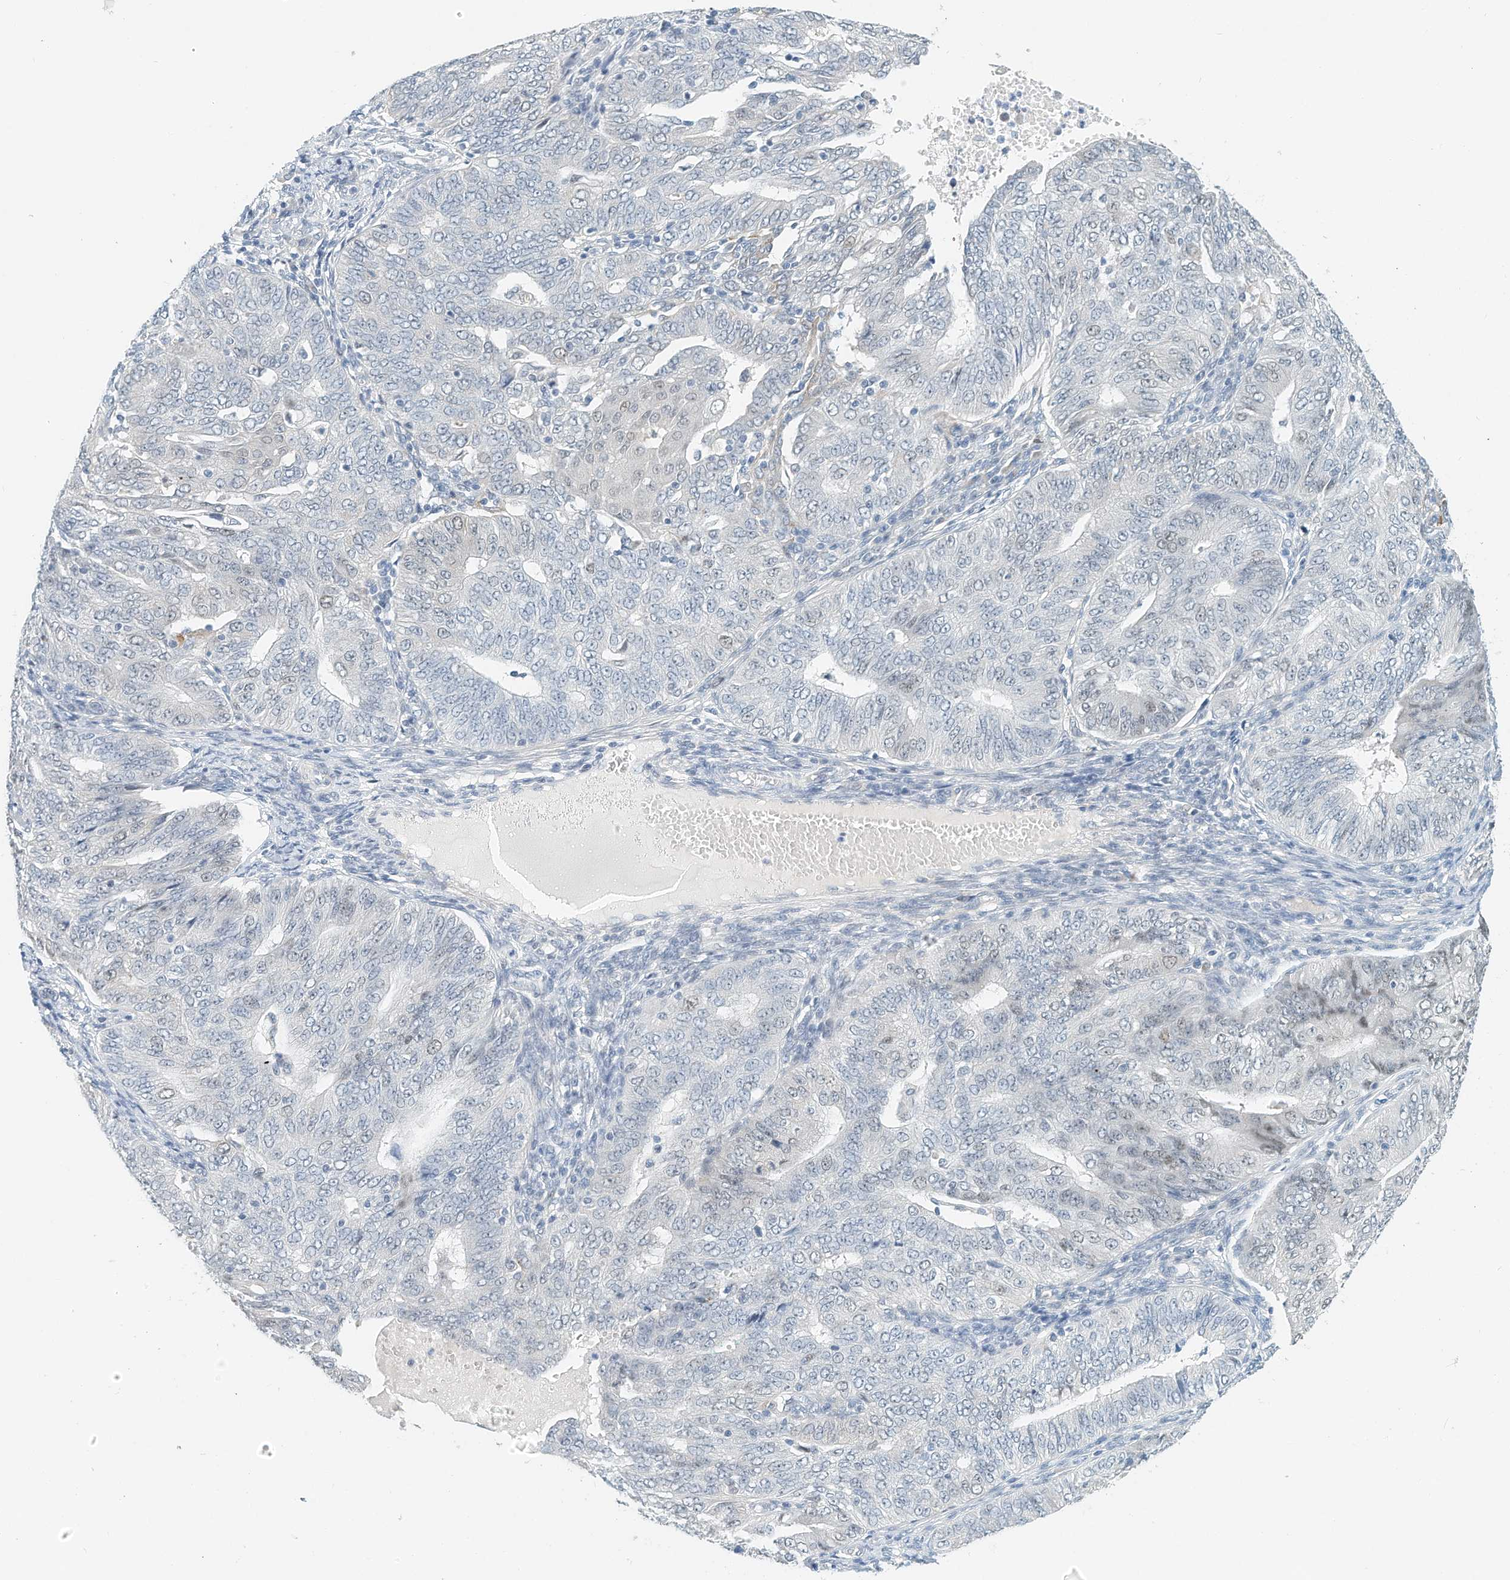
{"staining": {"intensity": "negative", "quantity": "none", "location": "none"}, "tissue": "endometrial cancer", "cell_type": "Tumor cells", "image_type": "cancer", "snomed": [{"axis": "morphology", "description": "Adenocarcinoma, NOS"}, {"axis": "topography", "description": "Endometrium"}], "caption": "Immunohistochemistry of human endometrial cancer (adenocarcinoma) displays no positivity in tumor cells.", "gene": "ARHGAP28", "patient": {"sex": "female", "age": 32}}